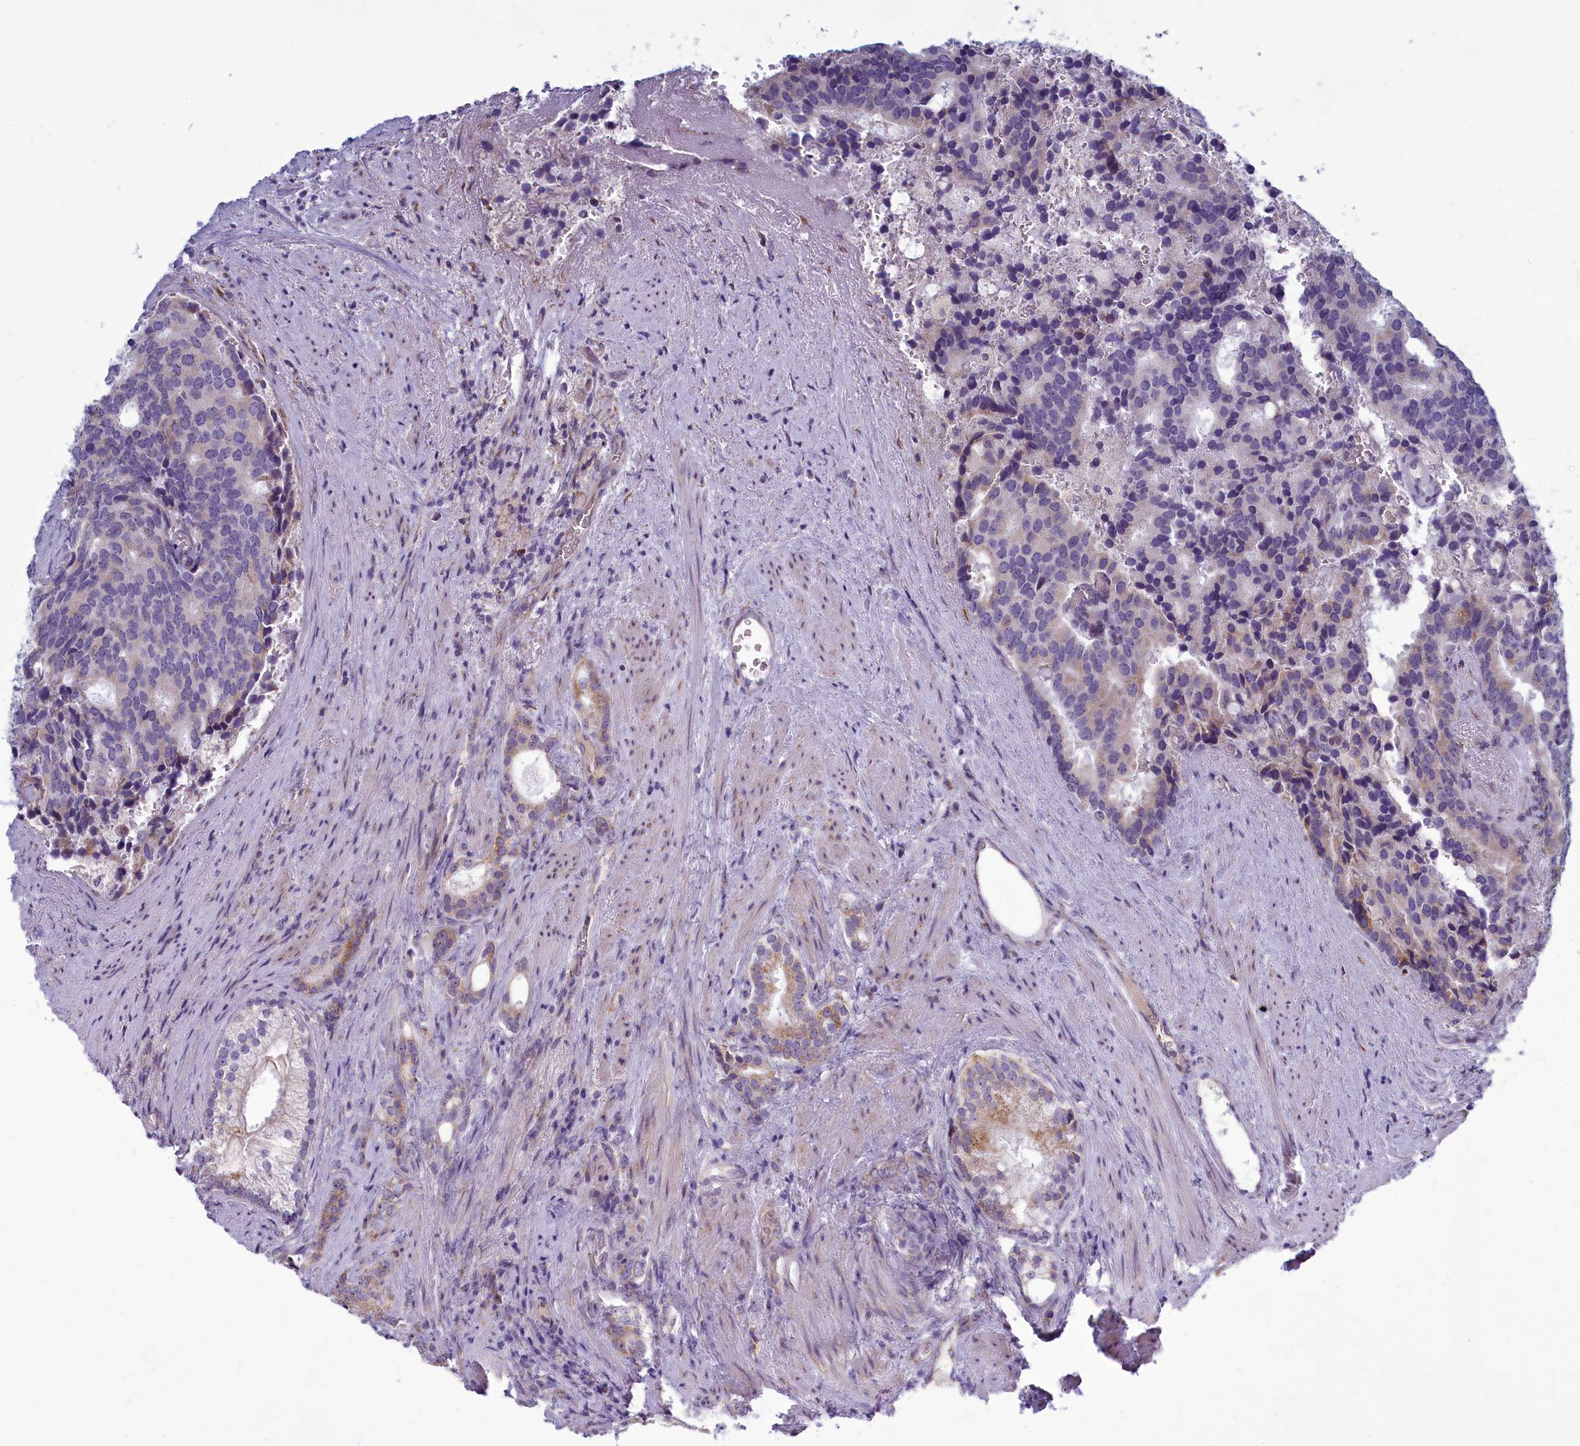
{"staining": {"intensity": "weak", "quantity": "25%-75%", "location": "cytoplasmic/membranous"}, "tissue": "prostate cancer", "cell_type": "Tumor cells", "image_type": "cancer", "snomed": [{"axis": "morphology", "description": "Adenocarcinoma, Low grade"}, {"axis": "topography", "description": "Prostate"}], "caption": "About 25%-75% of tumor cells in adenocarcinoma (low-grade) (prostate) display weak cytoplasmic/membranous protein staining as visualized by brown immunohistochemical staining.", "gene": "CENATAC", "patient": {"sex": "male", "age": 71}}